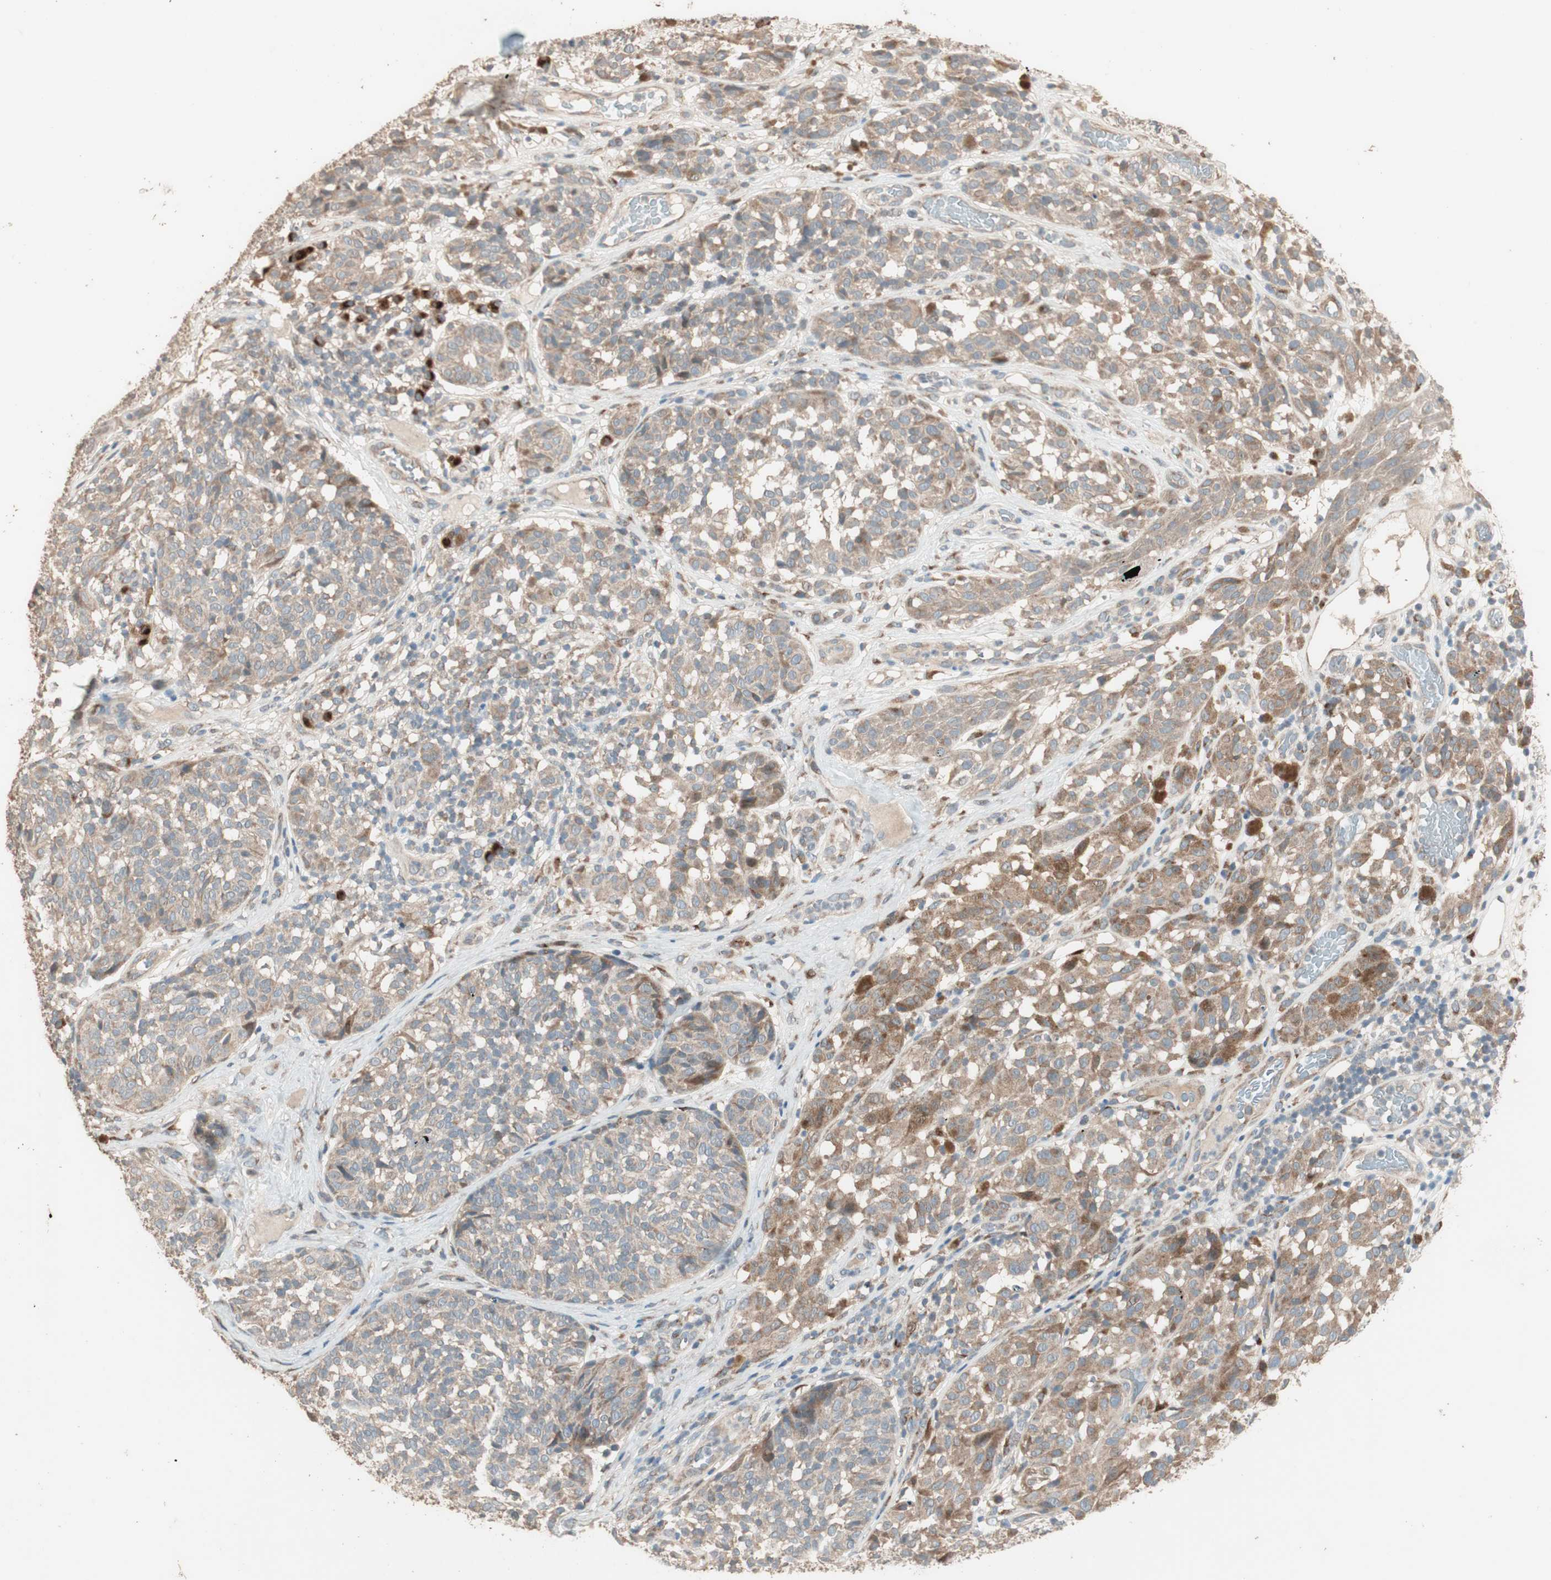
{"staining": {"intensity": "moderate", "quantity": ">75%", "location": "cytoplasmic/membranous"}, "tissue": "melanoma", "cell_type": "Tumor cells", "image_type": "cancer", "snomed": [{"axis": "morphology", "description": "Malignant melanoma, NOS"}, {"axis": "topography", "description": "Skin"}], "caption": "High-magnification brightfield microscopy of malignant melanoma stained with DAB (brown) and counterstained with hematoxylin (blue). tumor cells exhibit moderate cytoplasmic/membranous staining is seen in approximately>75% of cells.", "gene": "RARRES1", "patient": {"sex": "female", "age": 46}}